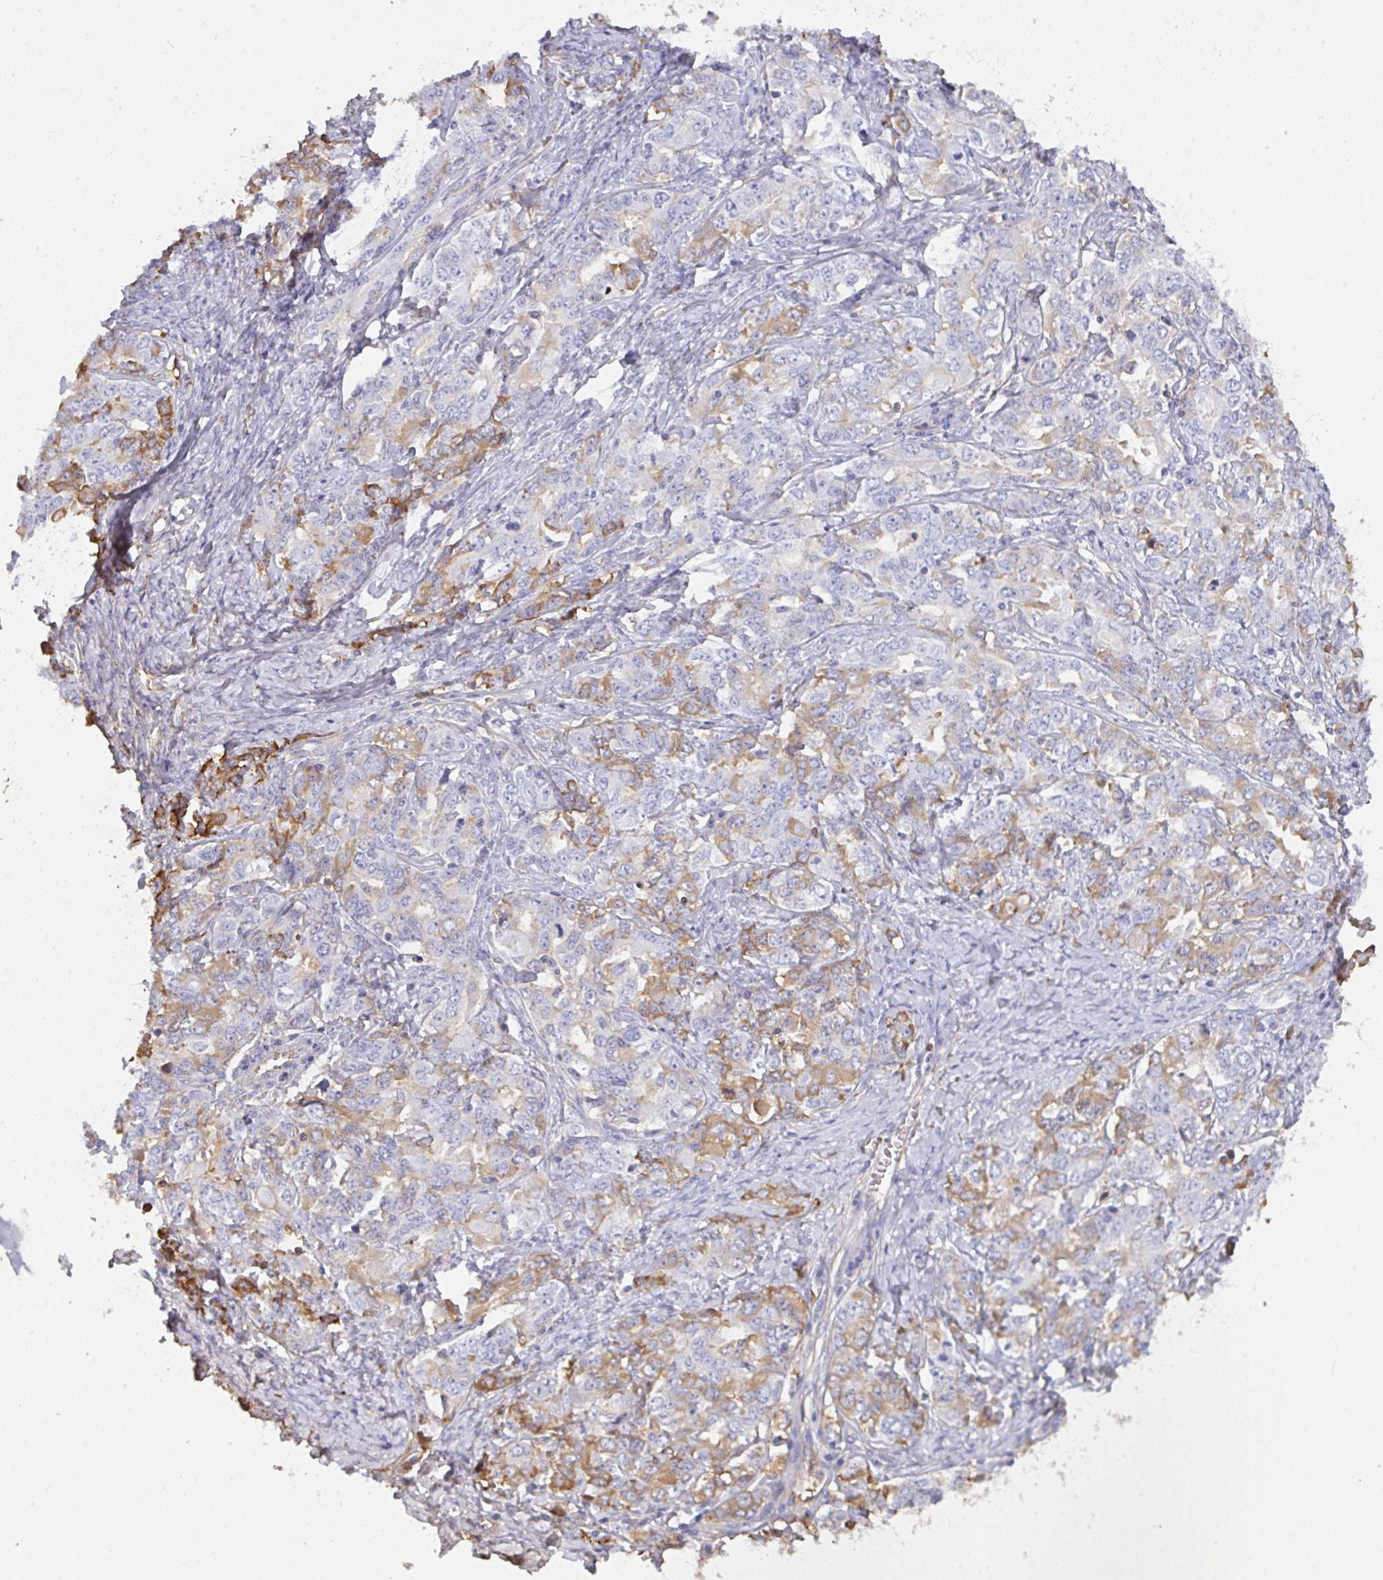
{"staining": {"intensity": "moderate", "quantity": "<25%", "location": "cytoplasmic/membranous"}, "tissue": "ovarian cancer", "cell_type": "Tumor cells", "image_type": "cancer", "snomed": [{"axis": "morphology", "description": "Carcinoma, endometroid"}, {"axis": "topography", "description": "Ovary"}], "caption": "Ovarian endometroid carcinoma tissue shows moderate cytoplasmic/membranous positivity in about <25% of tumor cells, visualized by immunohistochemistry.", "gene": "SMYD5", "patient": {"sex": "female", "age": 62}}